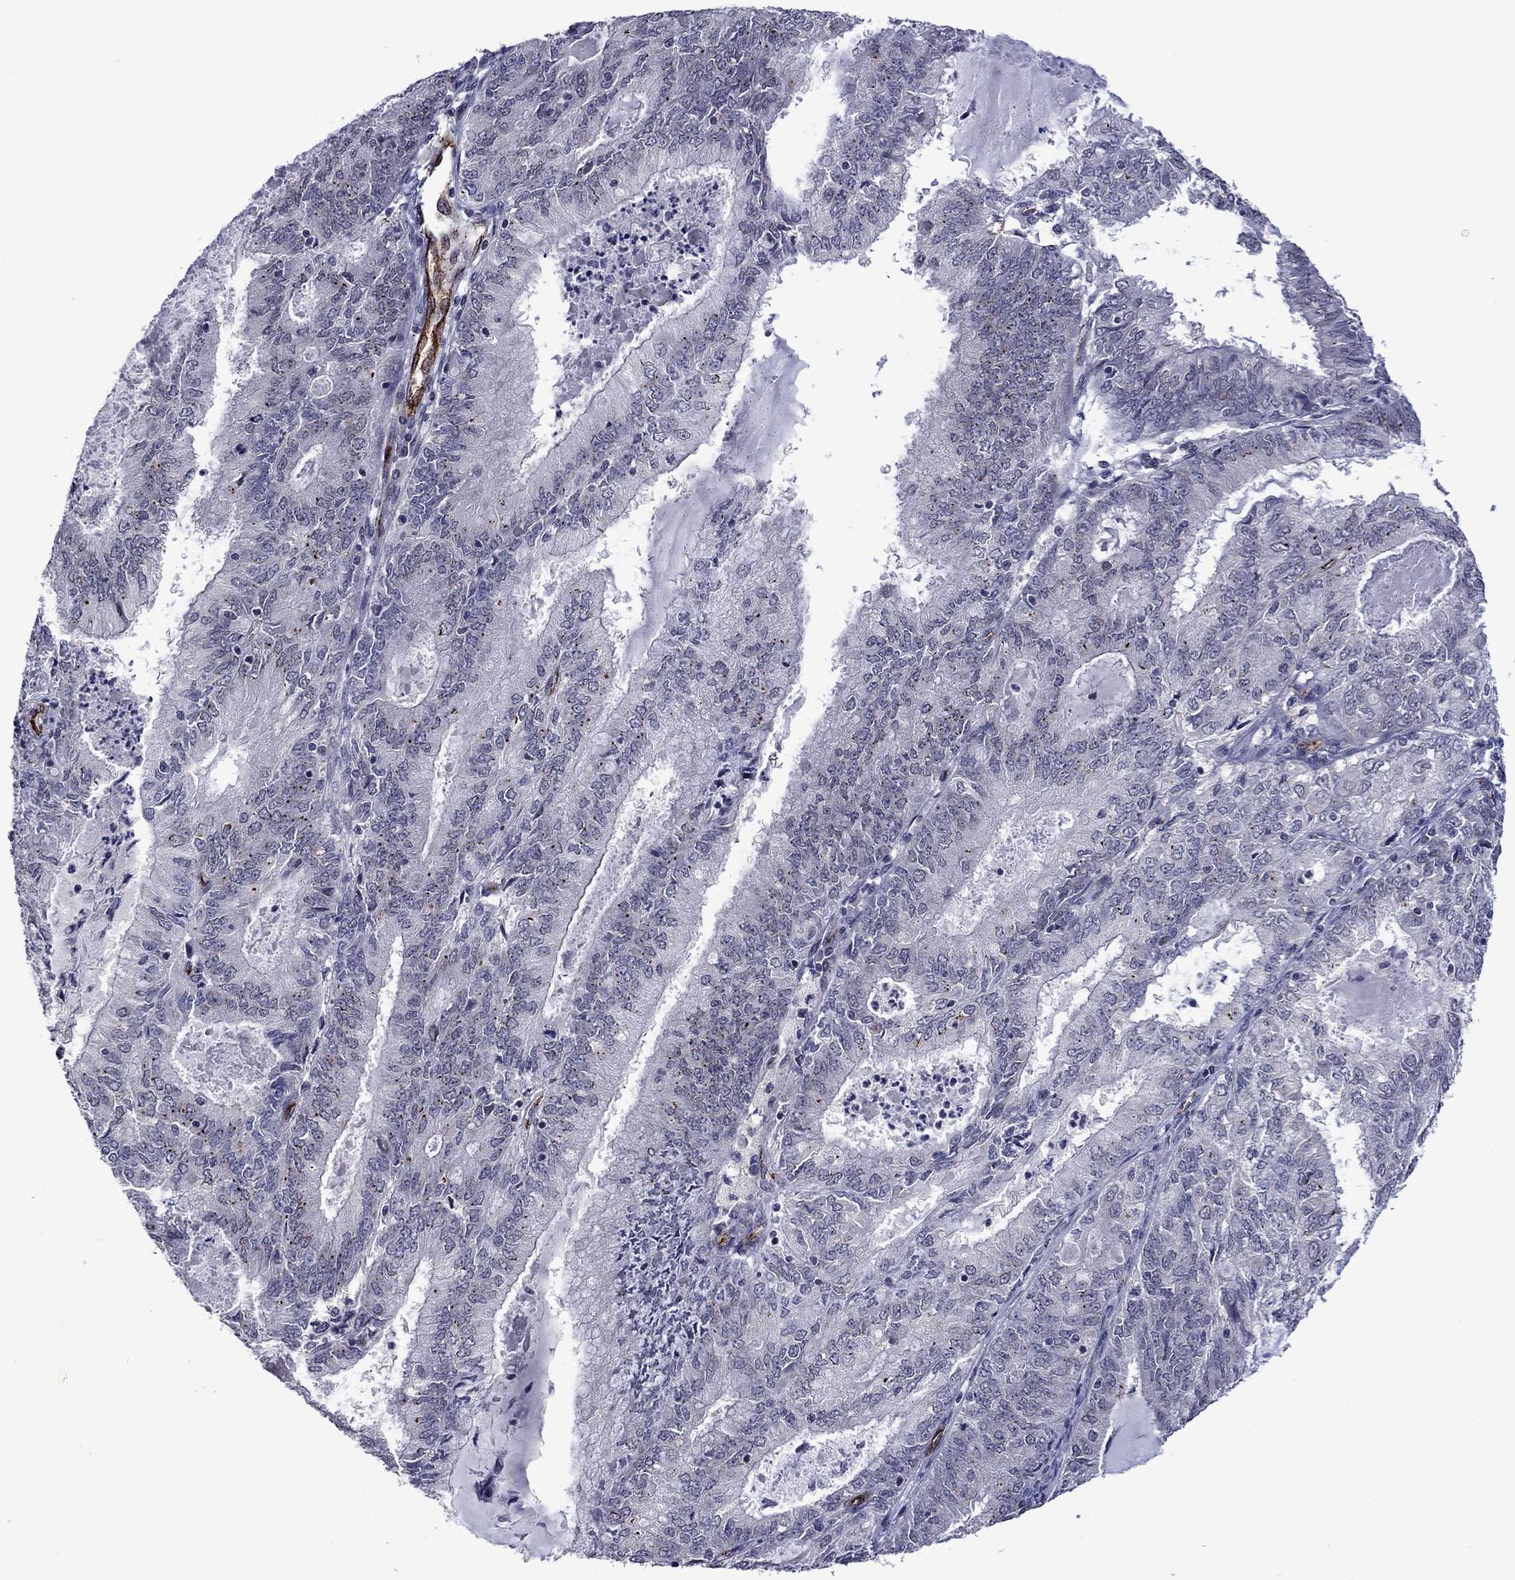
{"staining": {"intensity": "negative", "quantity": "none", "location": "none"}, "tissue": "endometrial cancer", "cell_type": "Tumor cells", "image_type": "cancer", "snomed": [{"axis": "morphology", "description": "Adenocarcinoma, NOS"}, {"axis": "topography", "description": "Endometrium"}], "caption": "This photomicrograph is of endometrial cancer (adenocarcinoma) stained with immunohistochemistry (IHC) to label a protein in brown with the nuclei are counter-stained blue. There is no positivity in tumor cells. (Stains: DAB (3,3'-diaminobenzidine) immunohistochemistry (IHC) with hematoxylin counter stain, Microscopy: brightfield microscopy at high magnification).", "gene": "SLITRK1", "patient": {"sex": "female", "age": 57}}